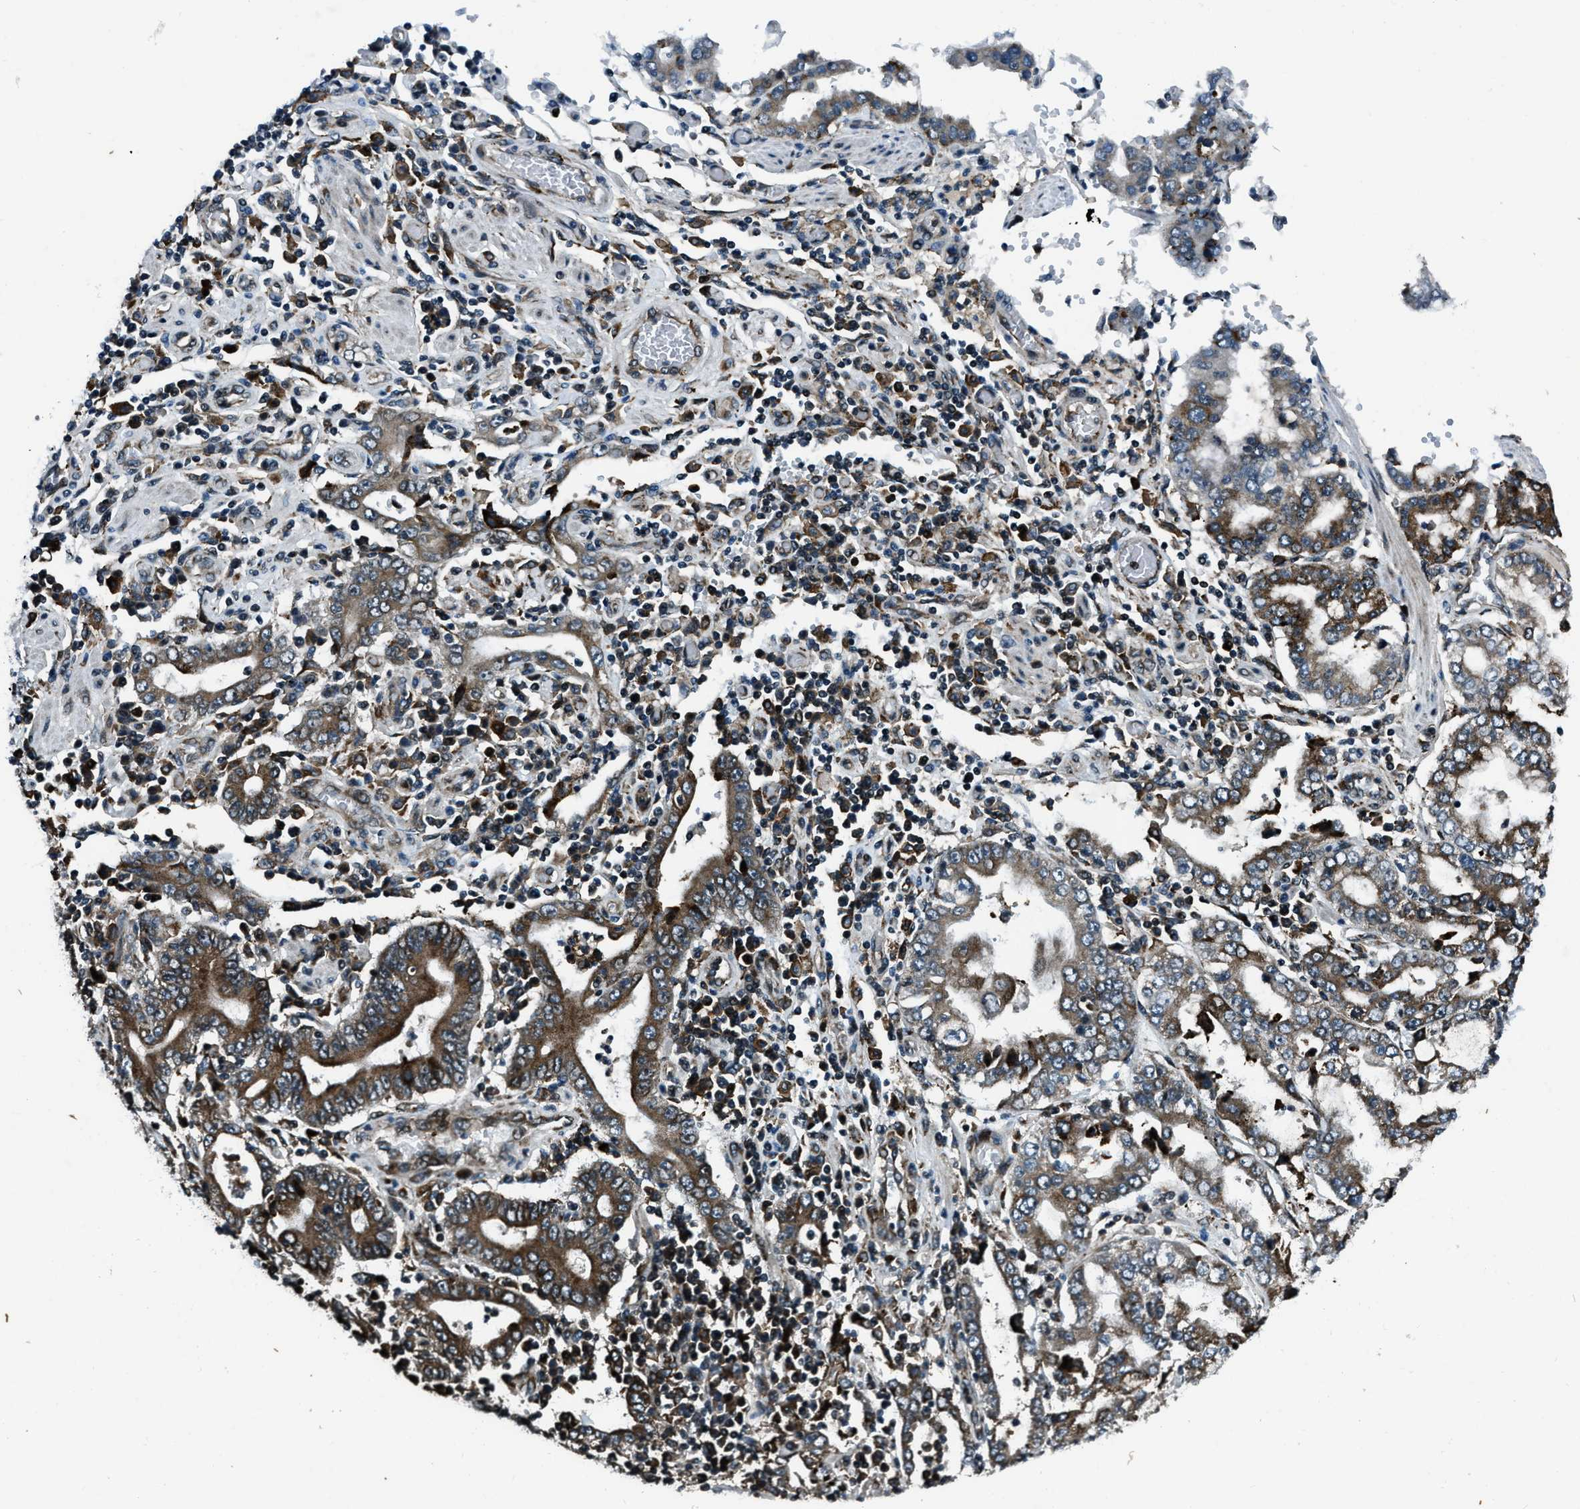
{"staining": {"intensity": "moderate", "quantity": ">75%", "location": "cytoplasmic/membranous"}, "tissue": "stomach cancer", "cell_type": "Tumor cells", "image_type": "cancer", "snomed": [{"axis": "morphology", "description": "Adenocarcinoma, NOS"}, {"axis": "topography", "description": "Stomach"}], "caption": "This is a micrograph of immunohistochemistry staining of stomach cancer (adenocarcinoma), which shows moderate positivity in the cytoplasmic/membranous of tumor cells.", "gene": "ACTL9", "patient": {"sex": "male", "age": 76}}